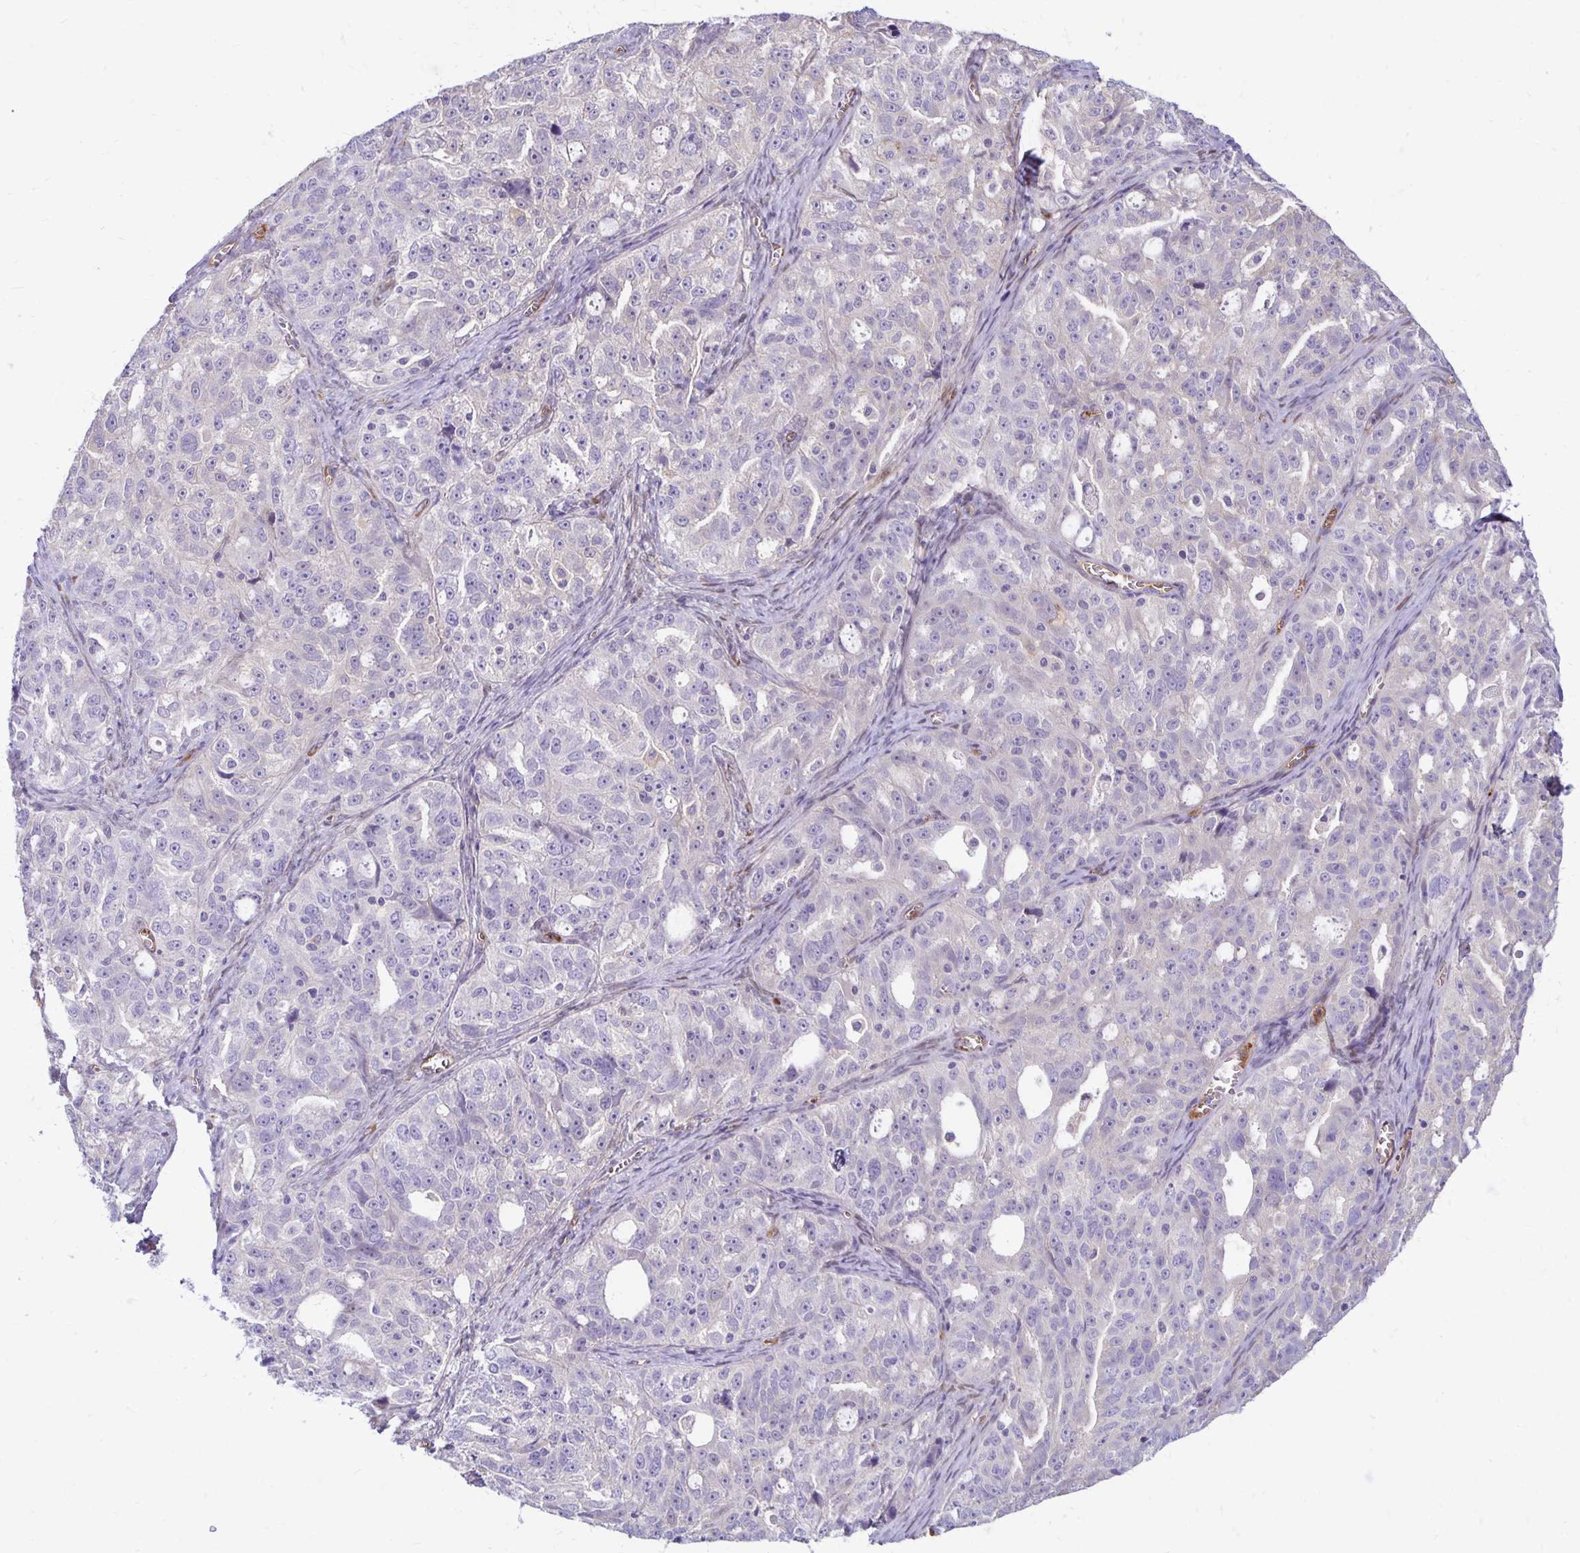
{"staining": {"intensity": "negative", "quantity": "none", "location": "none"}, "tissue": "ovarian cancer", "cell_type": "Tumor cells", "image_type": "cancer", "snomed": [{"axis": "morphology", "description": "Cystadenocarcinoma, serous, NOS"}, {"axis": "topography", "description": "Ovary"}], "caption": "The histopathology image exhibits no staining of tumor cells in ovarian cancer. (IHC, brightfield microscopy, high magnification).", "gene": "TTYH1", "patient": {"sex": "female", "age": 51}}